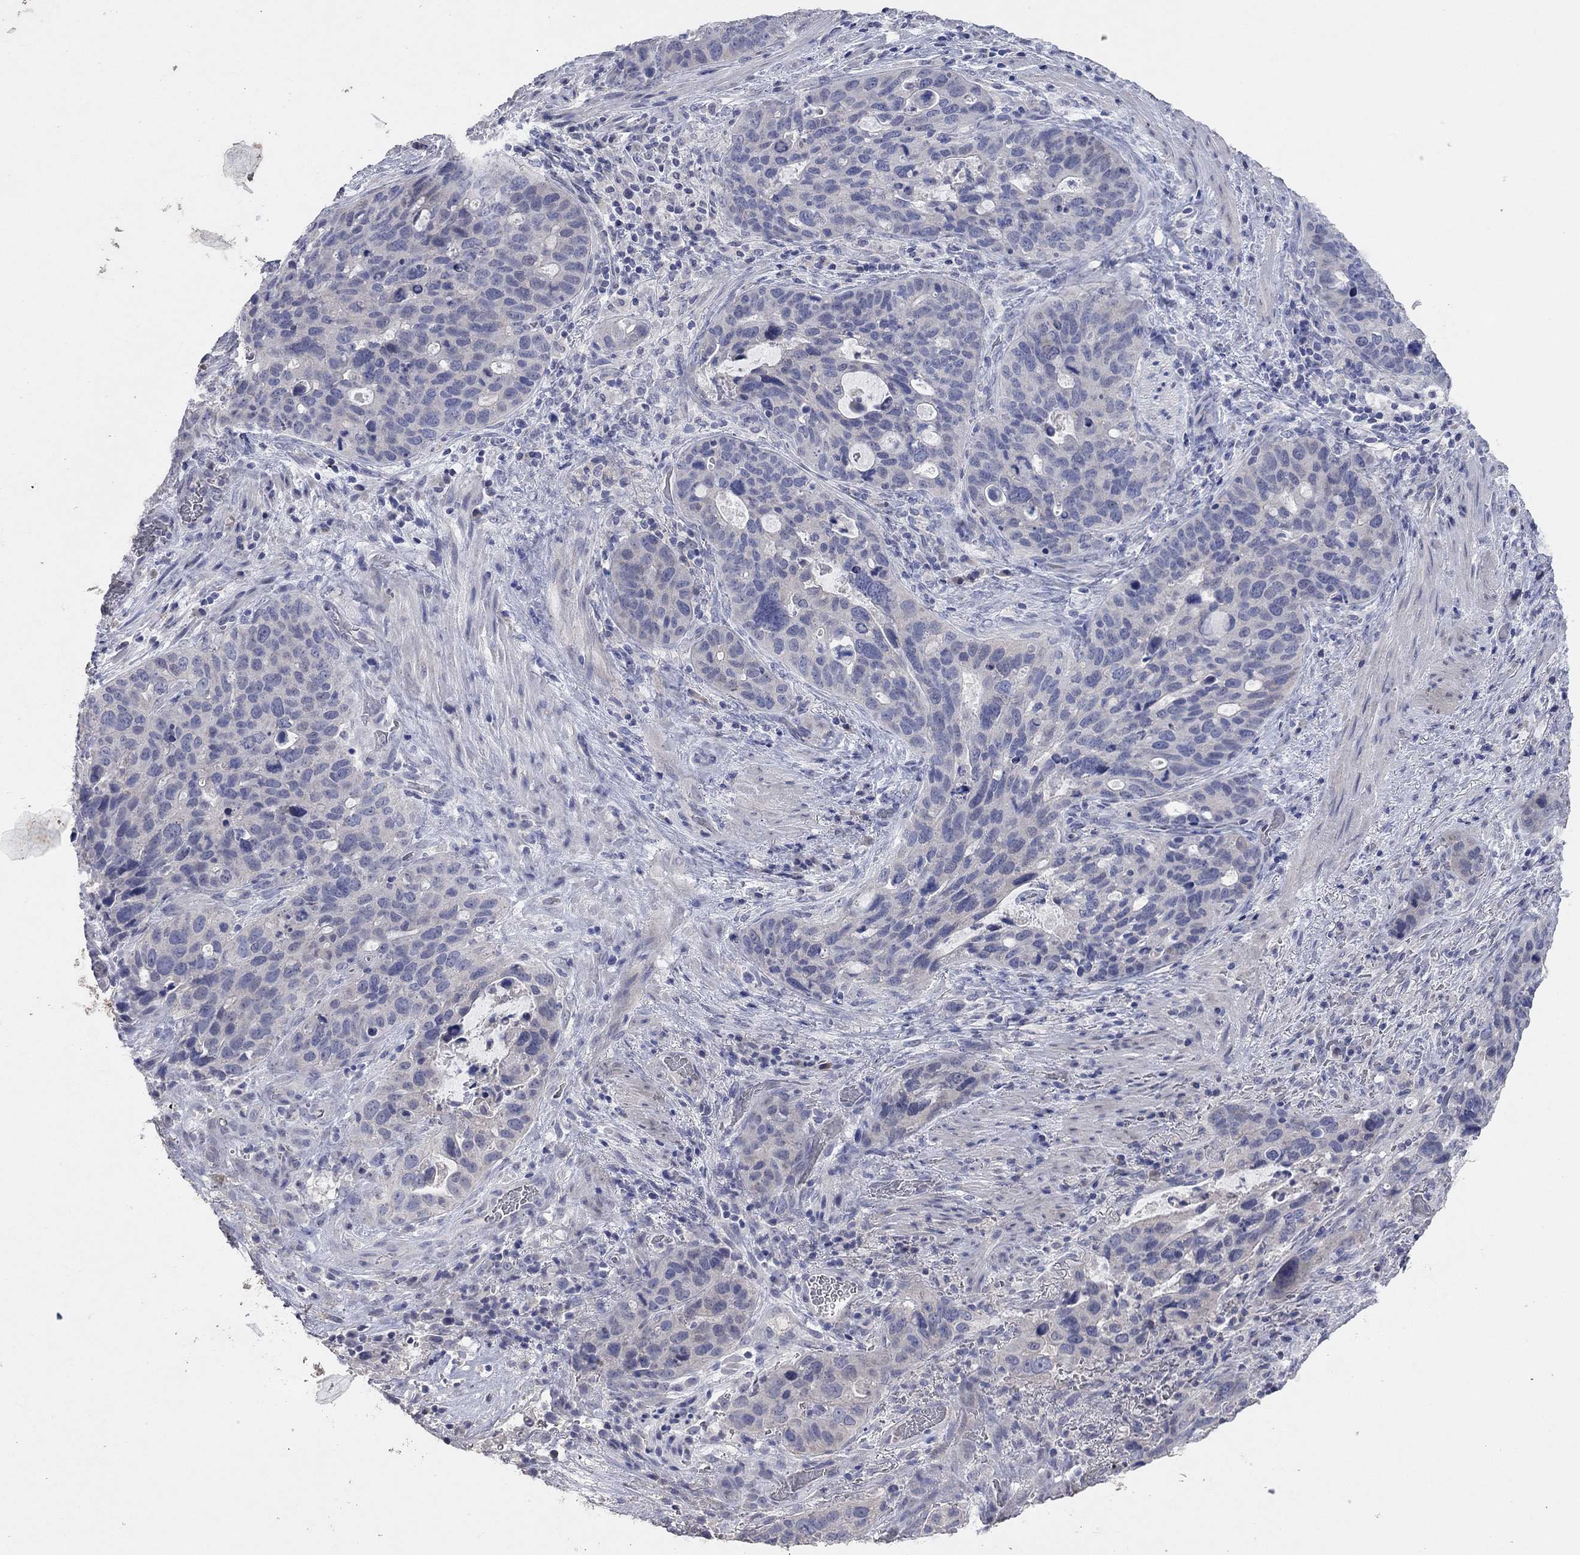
{"staining": {"intensity": "negative", "quantity": "none", "location": "none"}, "tissue": "stomach cancer", "cell_type": "Tumor cells", "image_type": "cancer", "snomed": [{"axis": "morphology", "description": "Adenocarcinoma, NOS"}, {"axis": "topography", "description": "Stomach"}], "caption": "Immunohistochemistry (IHC) micrograph of stomach adenocarcinoma stained for a protein (brown), which demonstrates no staining in tumor cells.", "gene": "MMP13", "patient": {"sex": "male", "age": 54}}